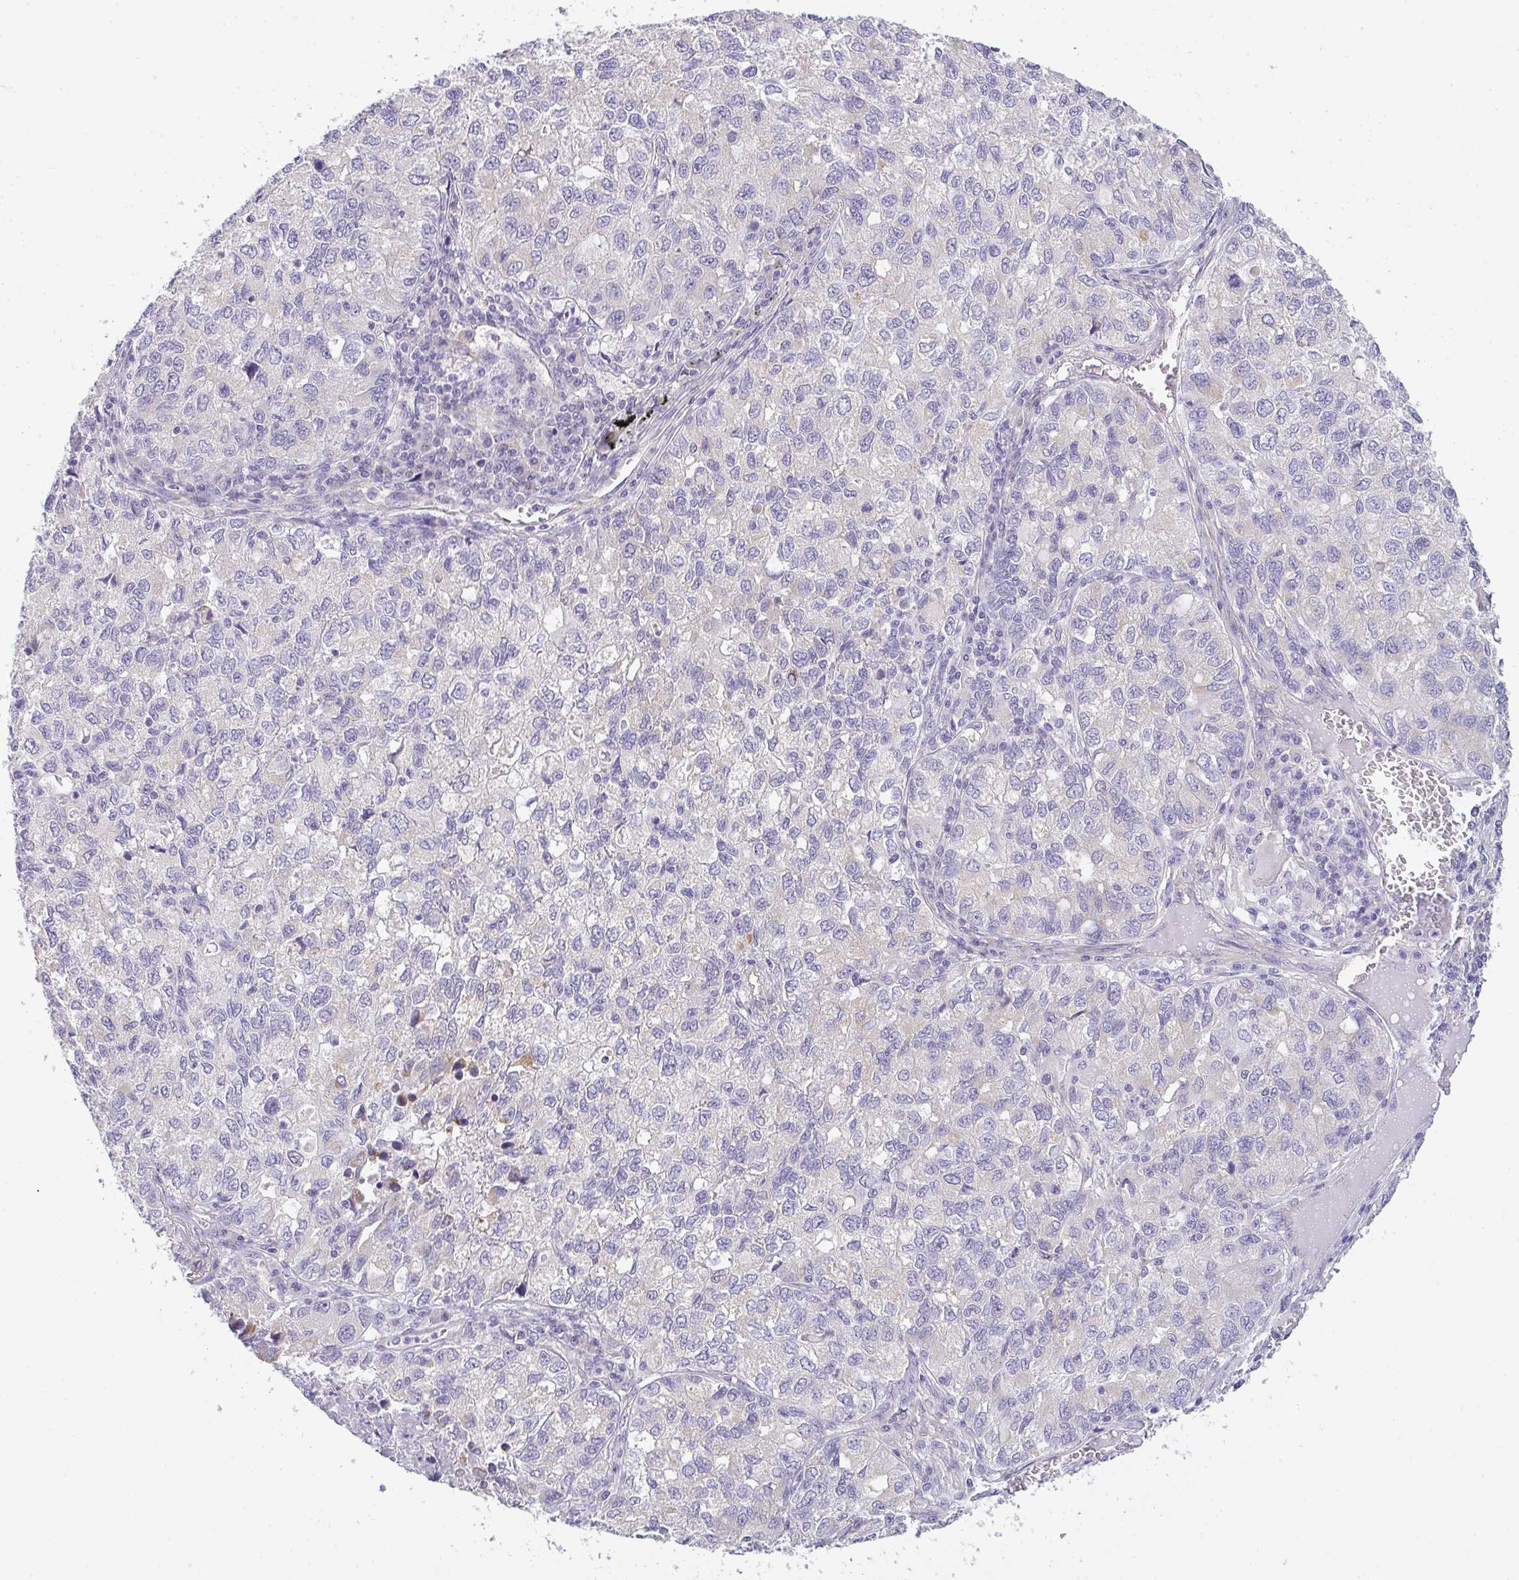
{"staining": {"intensity": "moderate", "quantity": "<25%", "location": "cytoplasmic/membranous"}, "tissue": "lung cancer", "cell_type": "Tumor cells", "image_type": "cancer", "snomed": [{"axis": "morphology", "description": "Normal morphology"}, {"axis": "morphology", "description": "Adenocarcinoma, NOS"}, {"axis": "topography", "description": "Lymph node"}, {"axis": "topography", "description": "Lung"}], "caption": "Immunohistochemical staining of lung cancer exhibits low levels of moderate cytoplasmic/membranous positivity in approximately <25% of tumor cells.", "gene": "FILIP1", "patient": {"sex": "female", "age": 51}}